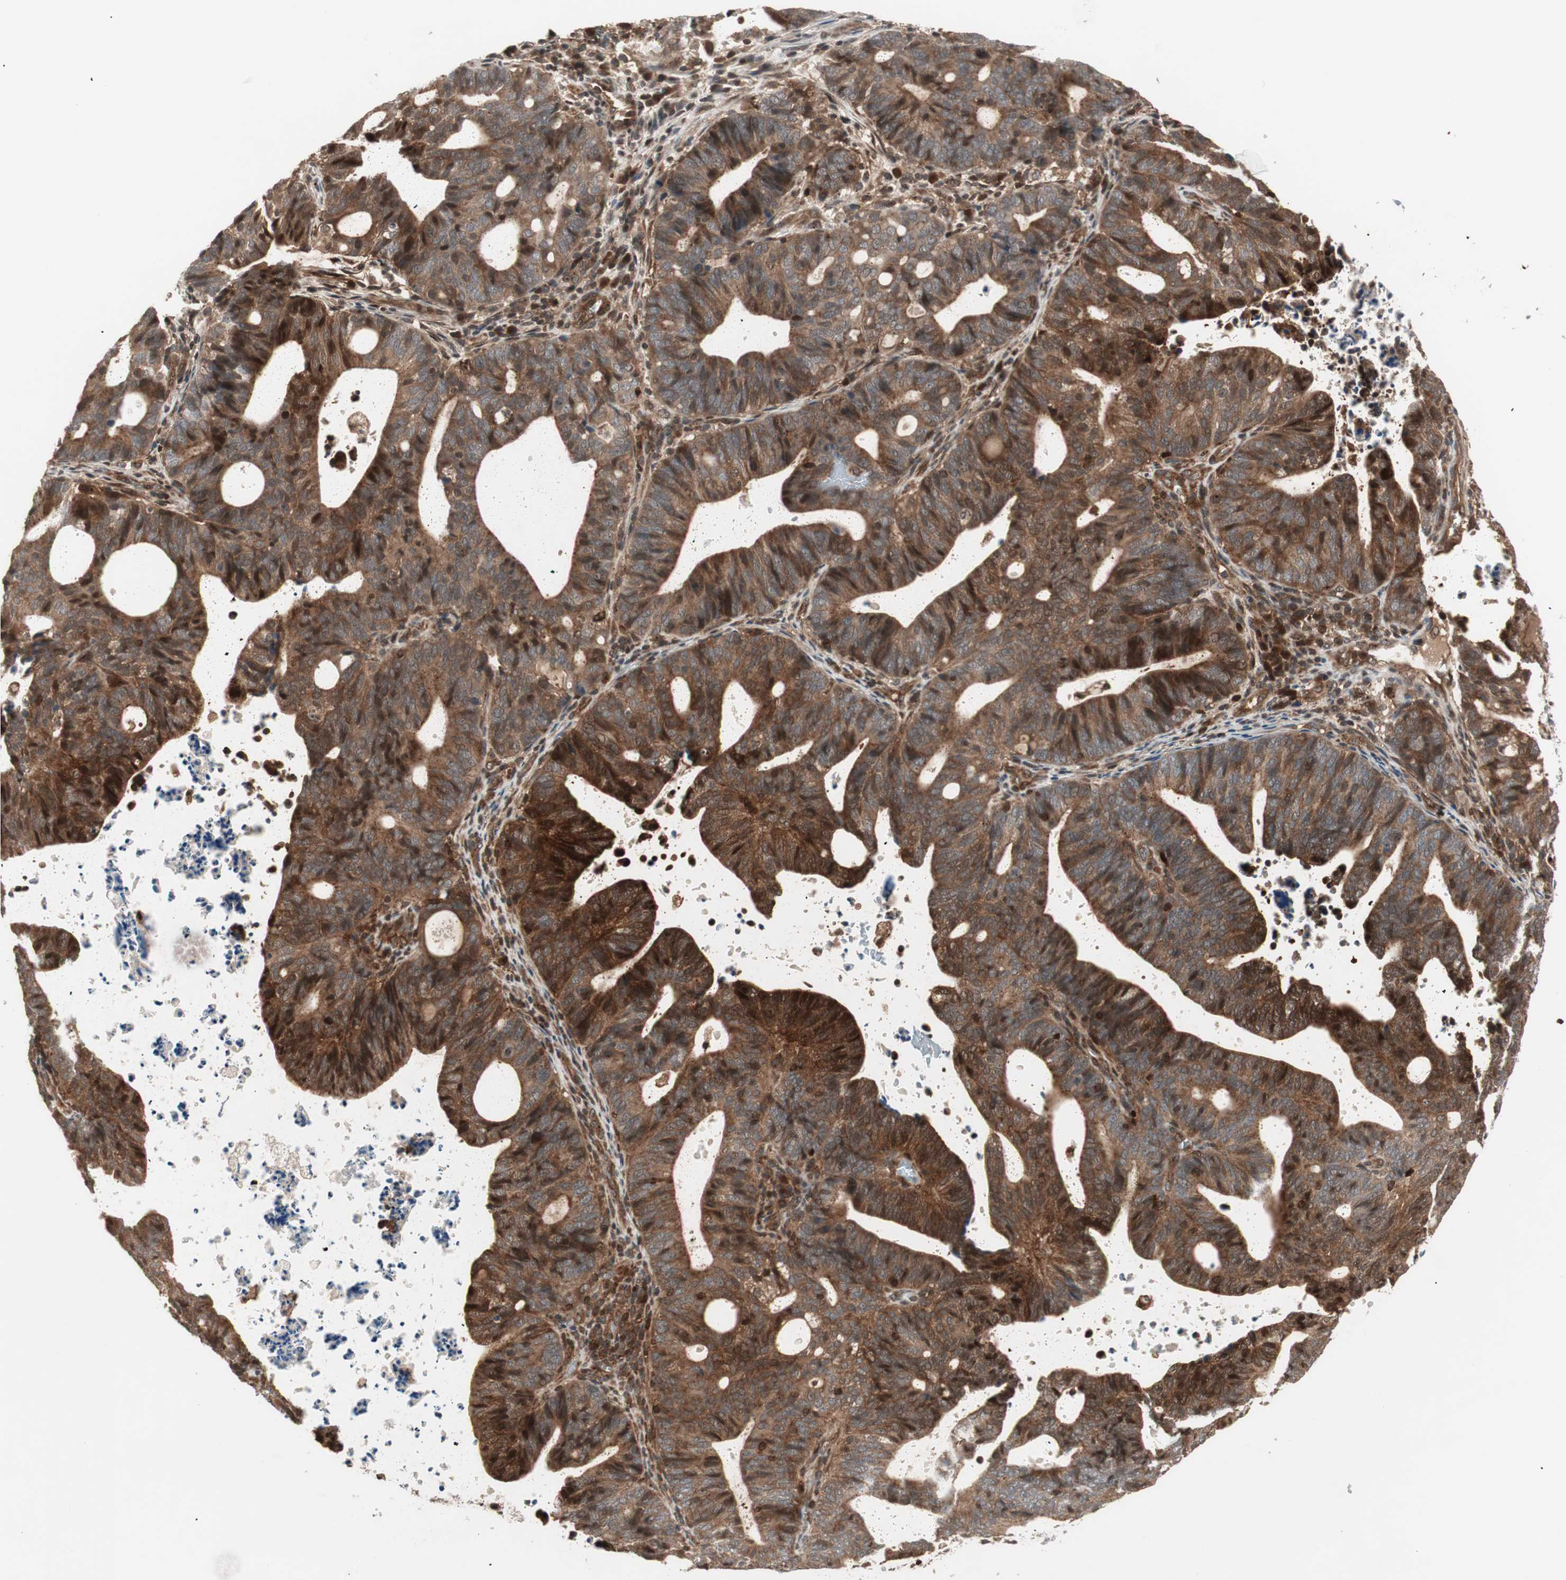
{"staining": {"intensity": "strong", "quantity": ">75%", "location": "cytoplasmic/membranous"}, "tissue": "endometrial cancer", "cell_type": "Tumor cells", "image_type": "cancer", "snomed": [{"axis": "morphology", "description": "Adenocarcinoma, NOS"}, {"axis": "topography", "description": "Uterus"}], "caption": "Tumor cells display high levels of strong cytoplasmic/membranous staining in approximately >75% of cells in adenocarcinoma (endometrial).", "gene": "PRKG2", "patient": {"sex": "female", "age": 83}}